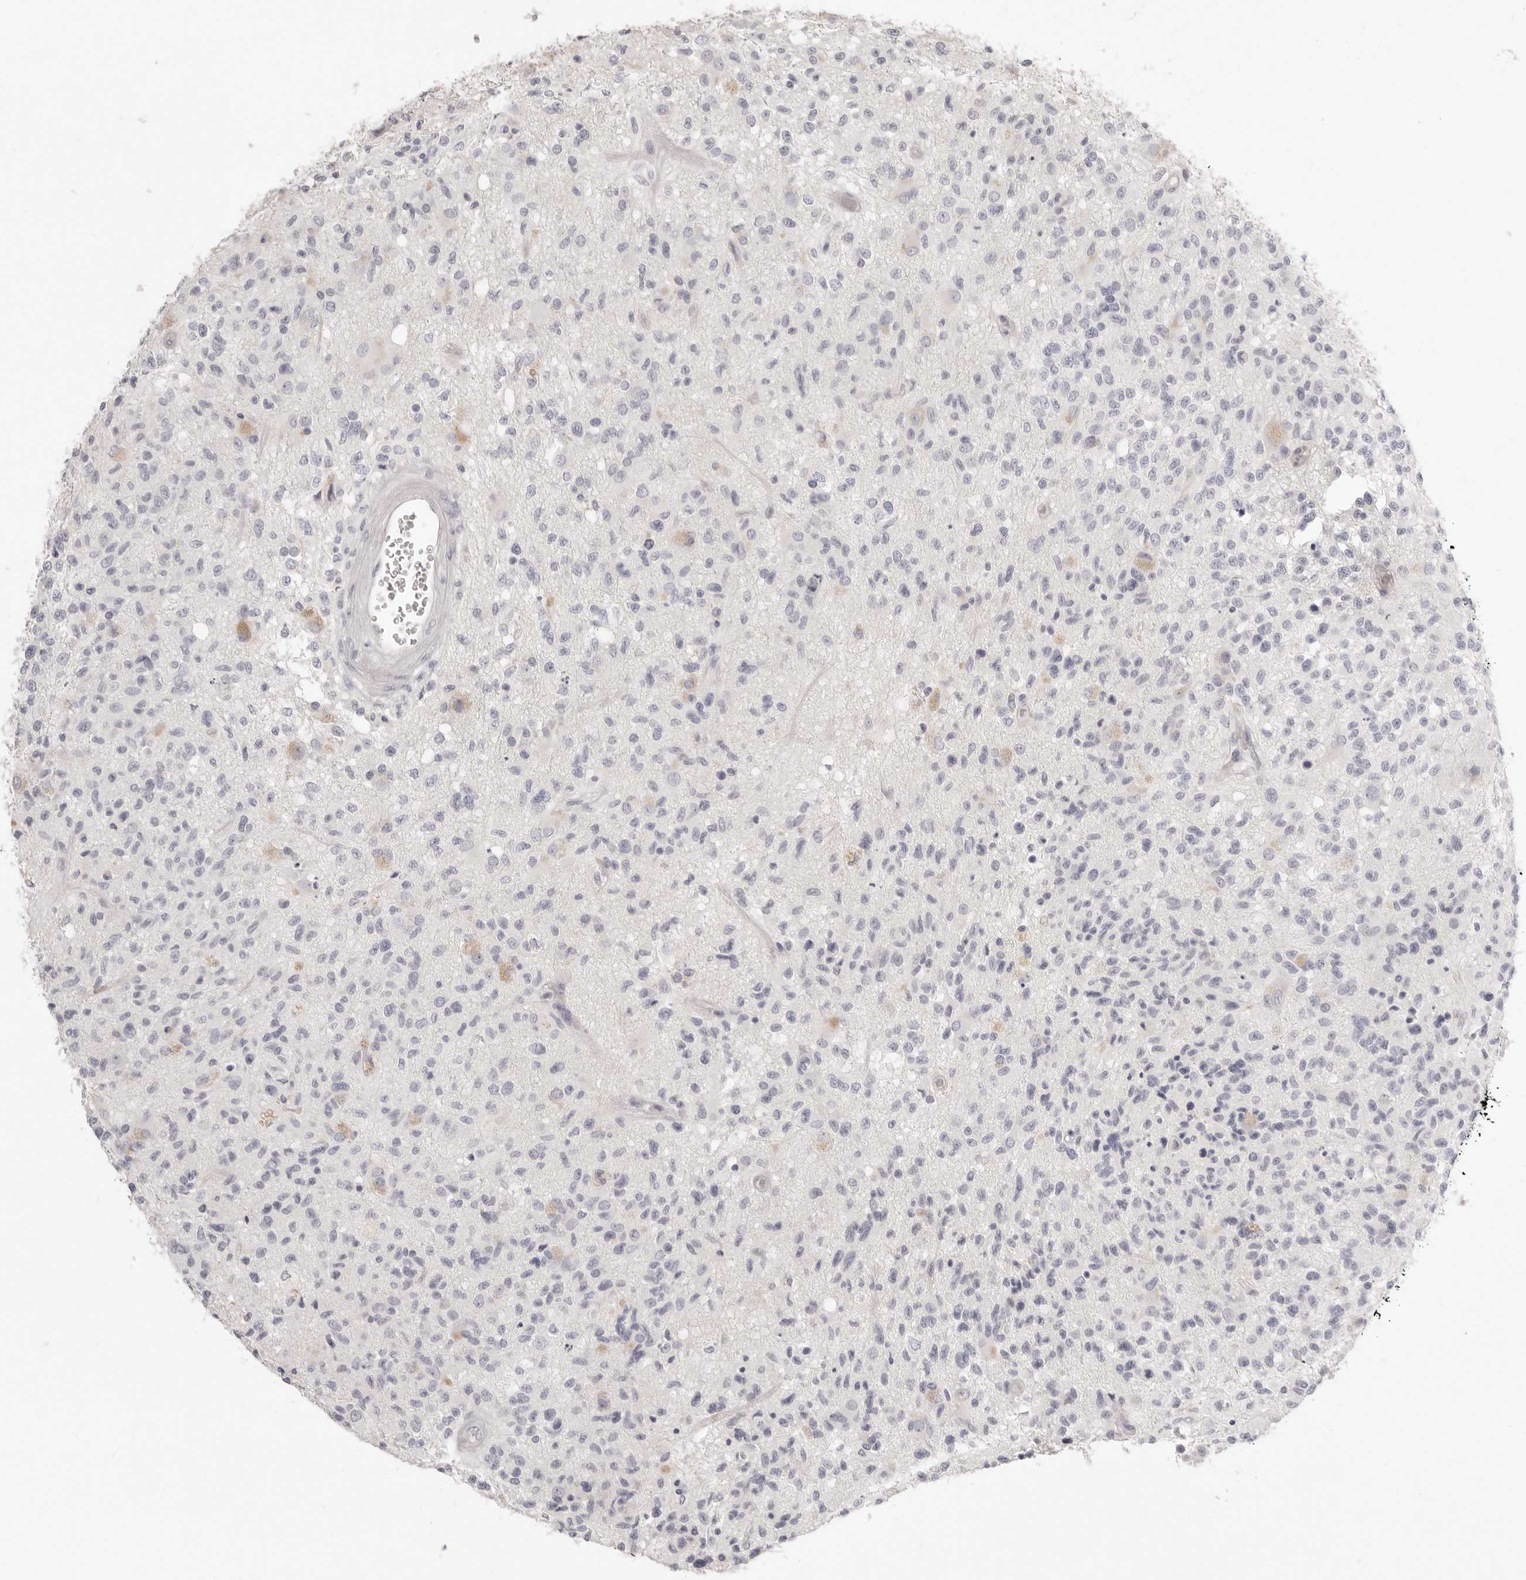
{"staining": {"intensity": "negative", "quantity": "none", "location": "none"}, "tissue": "glioma", "cell_type": "Tumor cells", "image_type": "cancer", "snomed": [{"axis": "morphology", "description": "Glioma, malignant, High grade"}, {"axis": "morphology", "description": "Glioblastoma, NOS"}, {"axis": "topography", "description": "Brain"}], "caption": "Tumor cells are negative for brown protein staining in malignant high-grade glioma. (DAB (3,3'-diaminobenzidine) immunohistochemistry, high magnification).", "gene": "FABP1", "patient": {"sex": "male", "age": 60}}